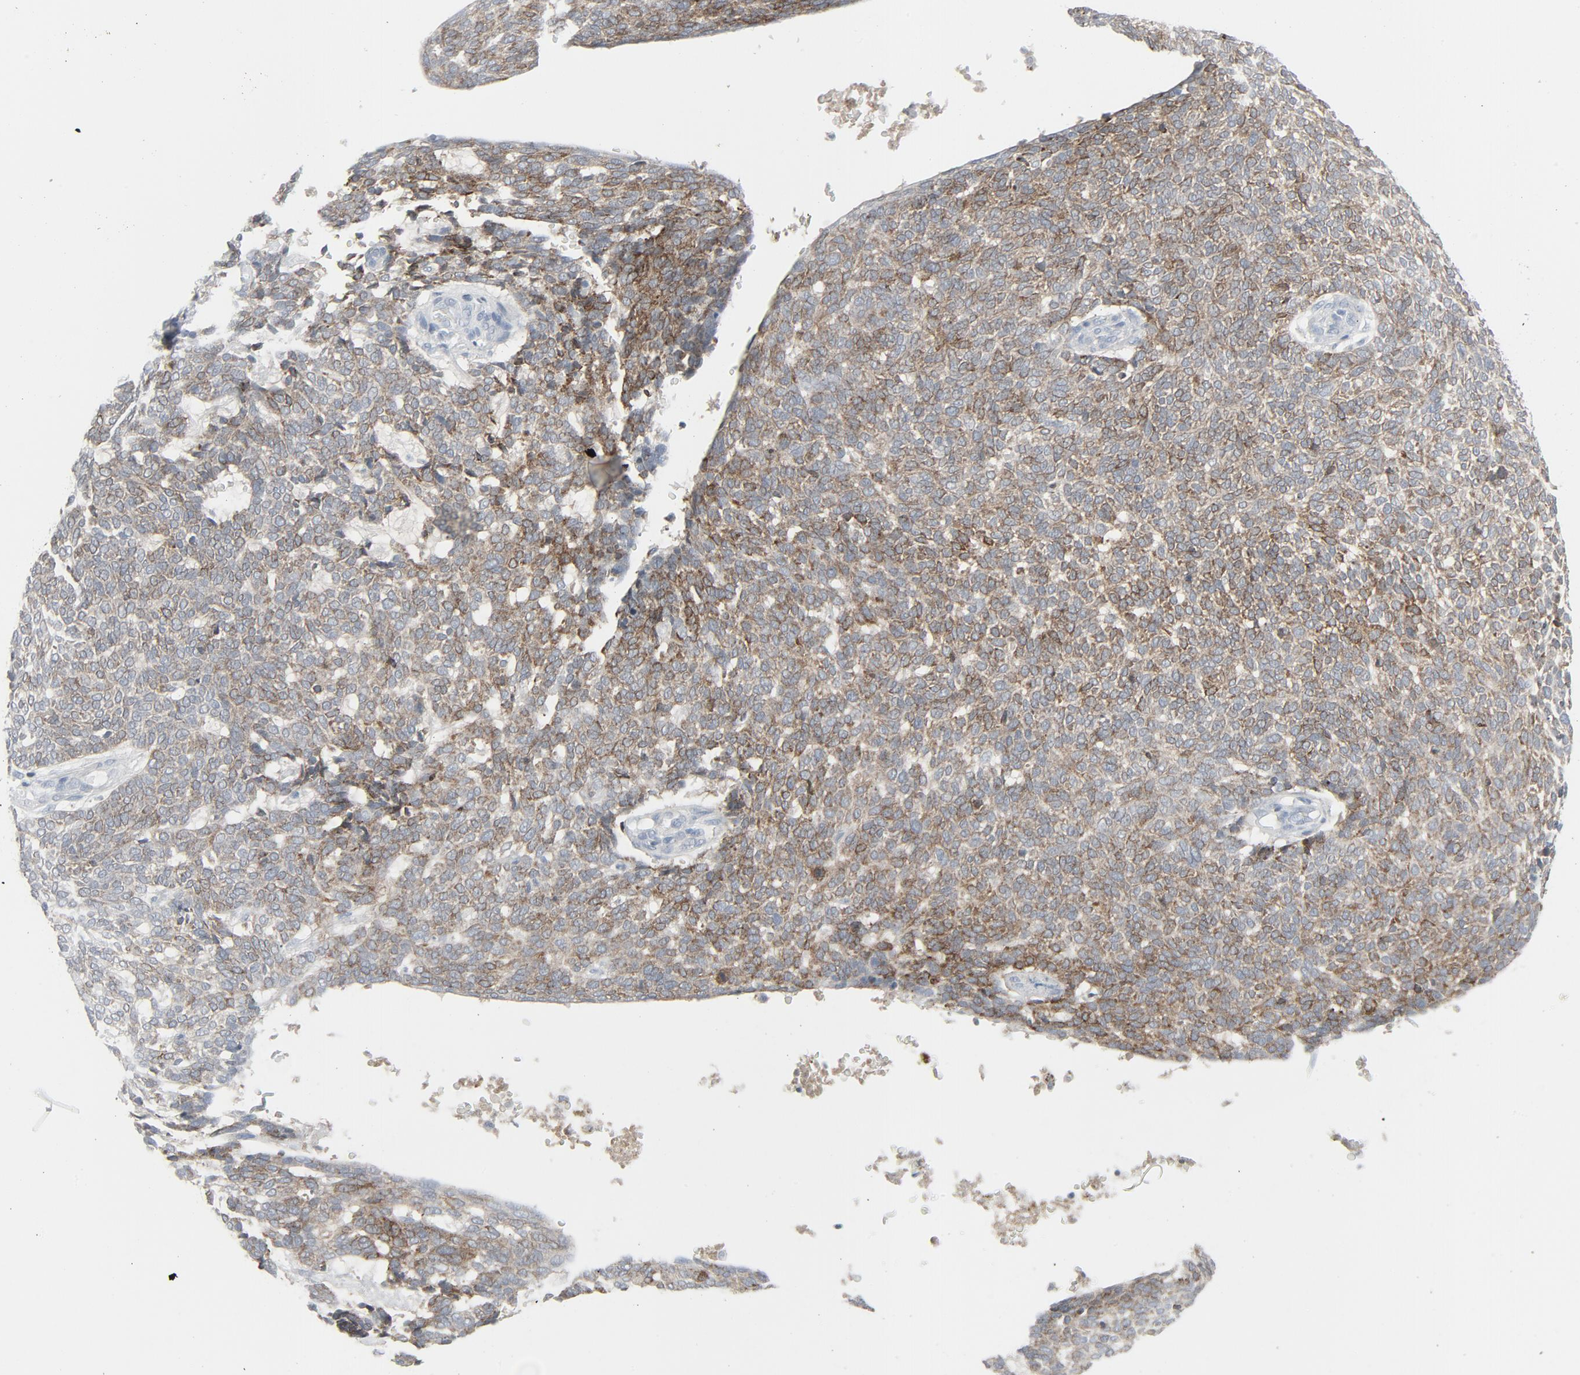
{"staining": {"intensity": "moderate", "quantity": "25%-75%", "location": "cytoplasmic/membranous"}, "tissue": "skin cancer", "cell_type": "Tumor cells", "image_type": "cancer", "snomed": [{"axis": "morphology", "description": "Normal tissue, NOS"}, {"axis": "morphology", "description": "Basal cell carcinoma"}, {"axis": "topography", "description": "Skin"}], "caption": "Skin cancer stained with DAB (3,3'-diaminobenzidine) immunohistochemistry (IHC) reveals medium levels of moderate cytoplasmic/membranous positivity in about 25%-75% of tumor cells. The staining was performed using DAB (3,3'-diaminobenzidine) to visualize the protein expression in brown, while the nuclei were stained in blue with hematoxylin (Magnification: 20x).", "gene": "FGFR3", "patient": {"sex": "male", "age": 87}}